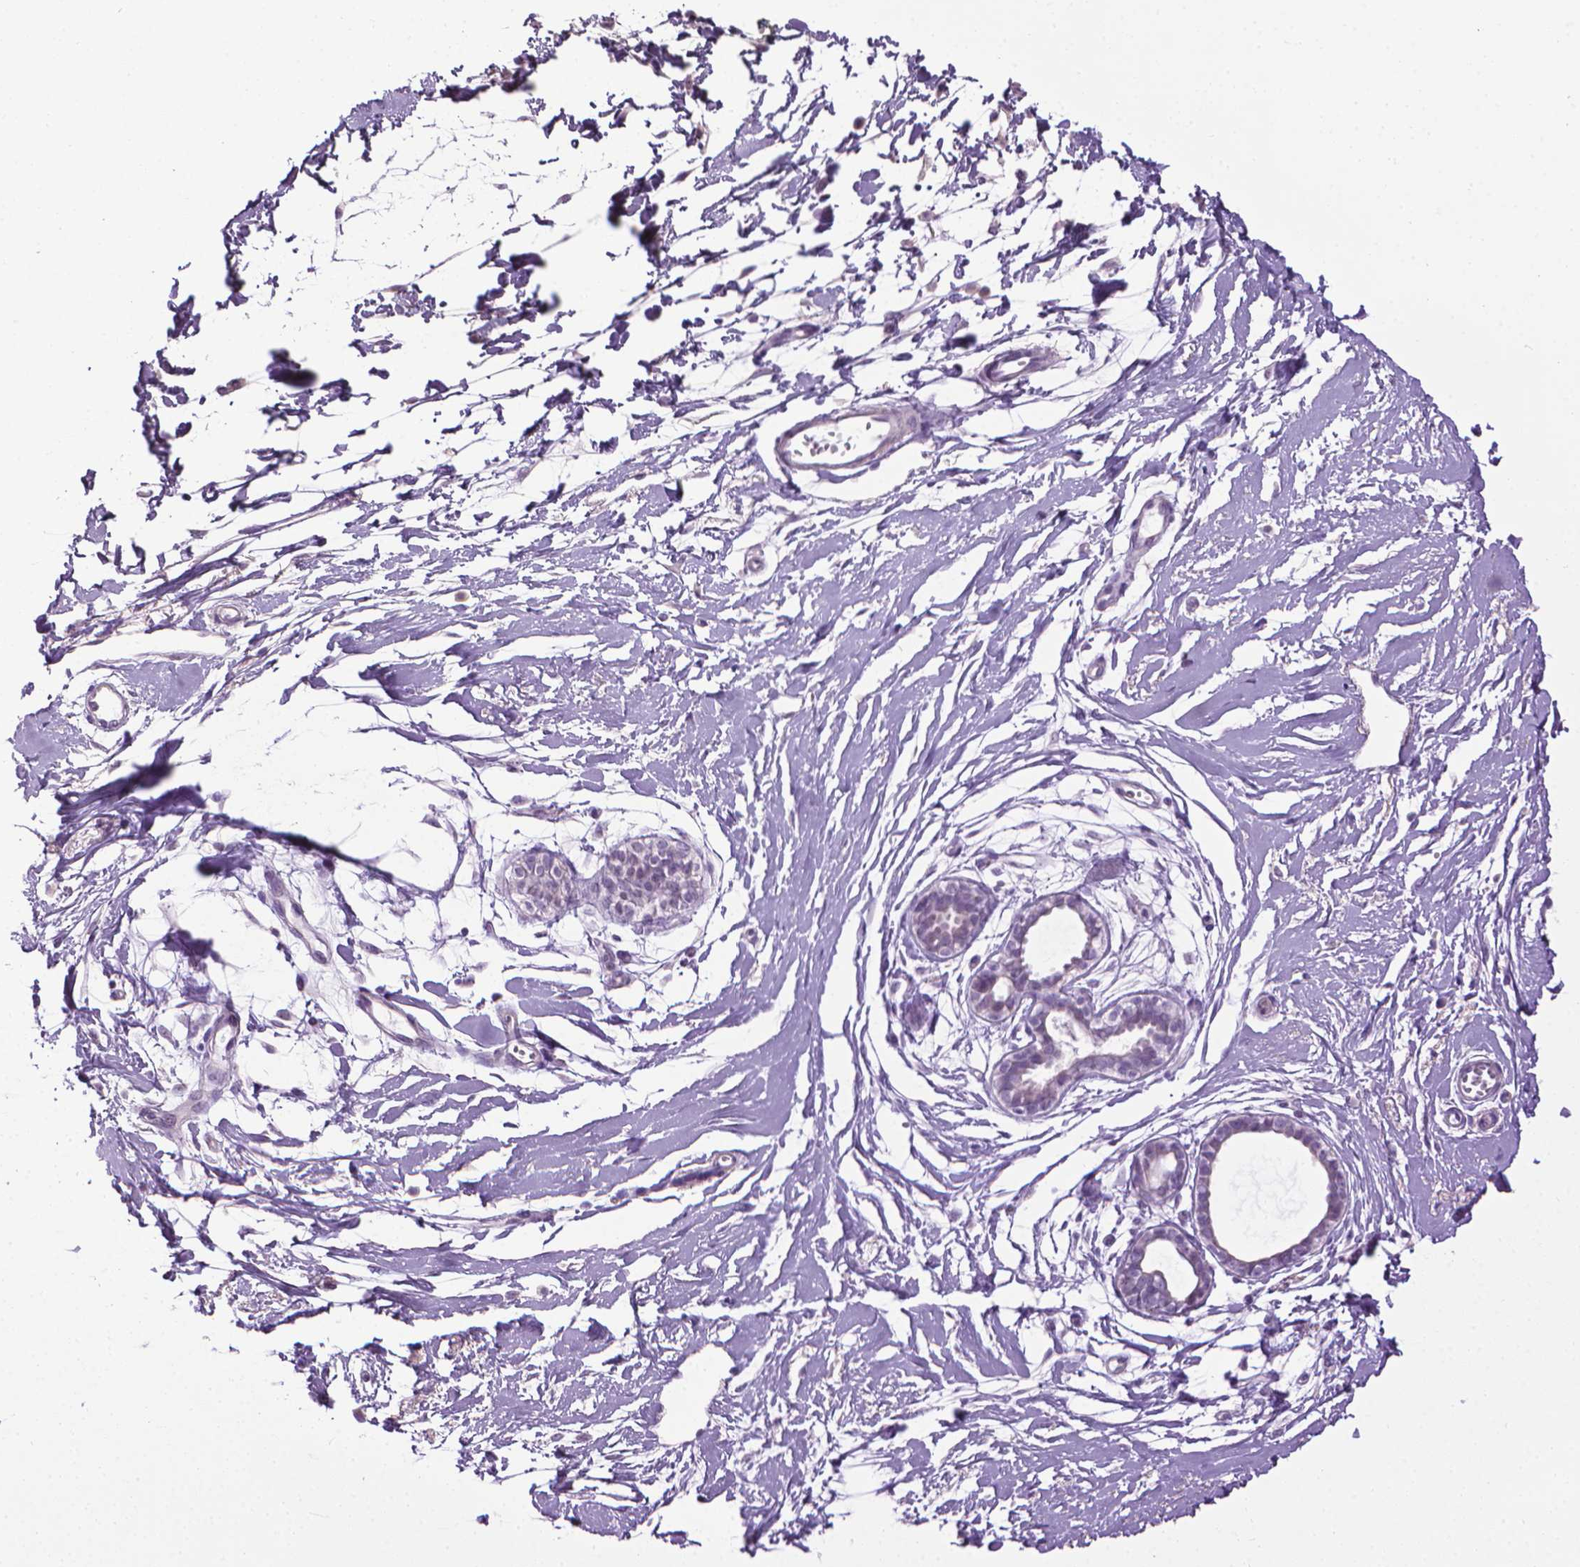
{"staining": {"intensity": "negative", "quantity": "none", "location": "none"}, "tissue": "breast", "cell_type": "Adipocytes", "image_type": "normal", "snomed": [{"axis": "morphology", "description": "Normal tissue, NOS"}, {"axis": "topography", "description": "Breast"}], "caption": "IHC micrograph of normal breast: breast stained with DAB (3,3'-diaminobenzidine) displays no significant protein positivity in adipocytes. (Immunohistochemistry (ihc), brightfield microscopy, high magnification).", "gene": "DNAI7", "patient": {"sex": "female", "age": 49}}